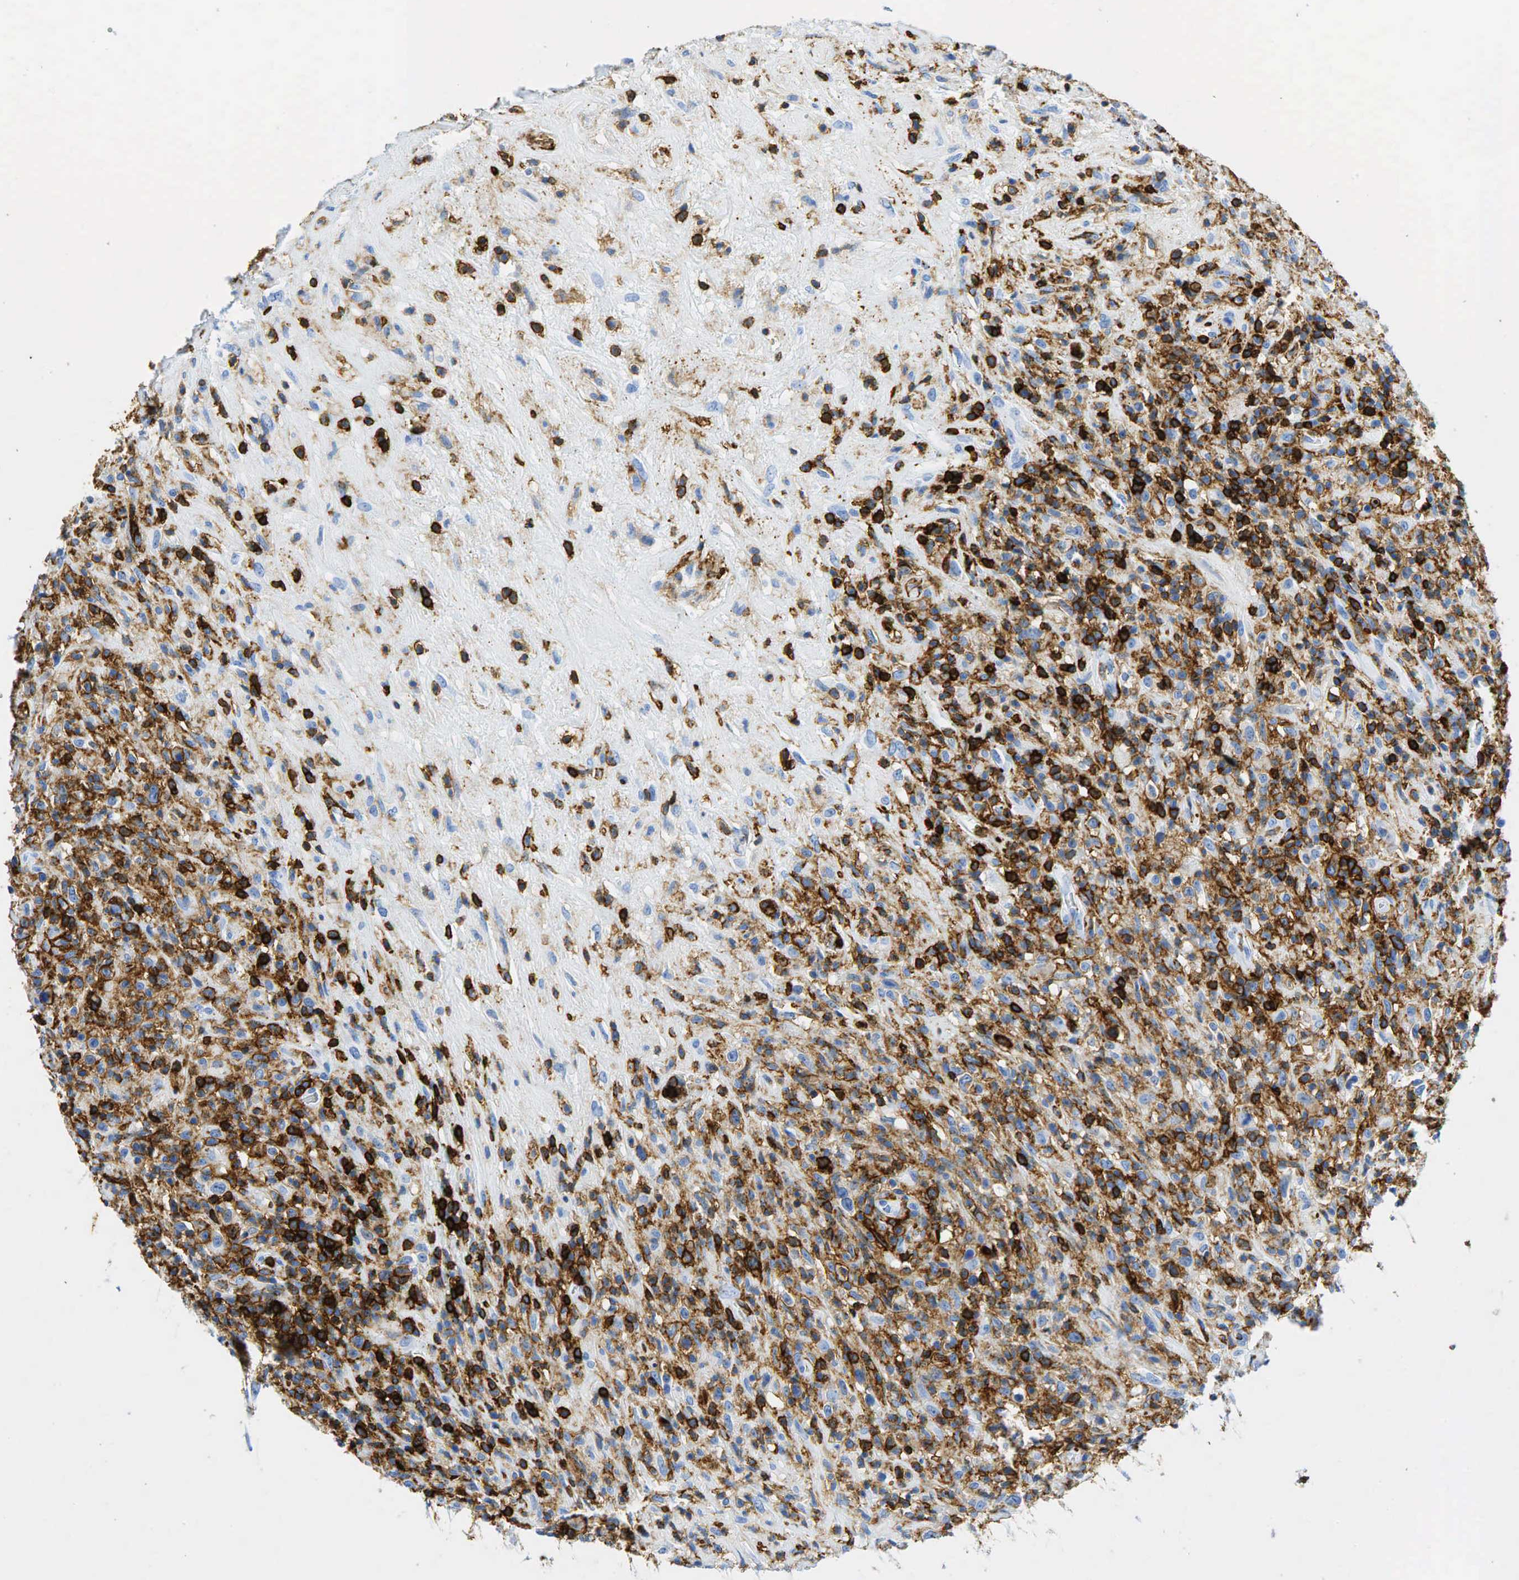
{"staining": {"intensity": "strong", "quantity": ">75%", "location": "cytoplasmic/membranous"}, "tissue": "lymphoma", "cell_type": "Tumor cells", "image_type": "cancer", "snomed": [{"axis": "morphology", "description": "Hodgkin's disease, NOS"}, {"axis": "topography", "description": "Lymph node"}], "caption": "The histopathology image reveals a brown stain indicating the presence of a protein in the cytoplasmic/membranous of tumor cells in Hodgkin's disease.", "gene": "PTPRC", "patient": {"sex": "male", "age": 46}}